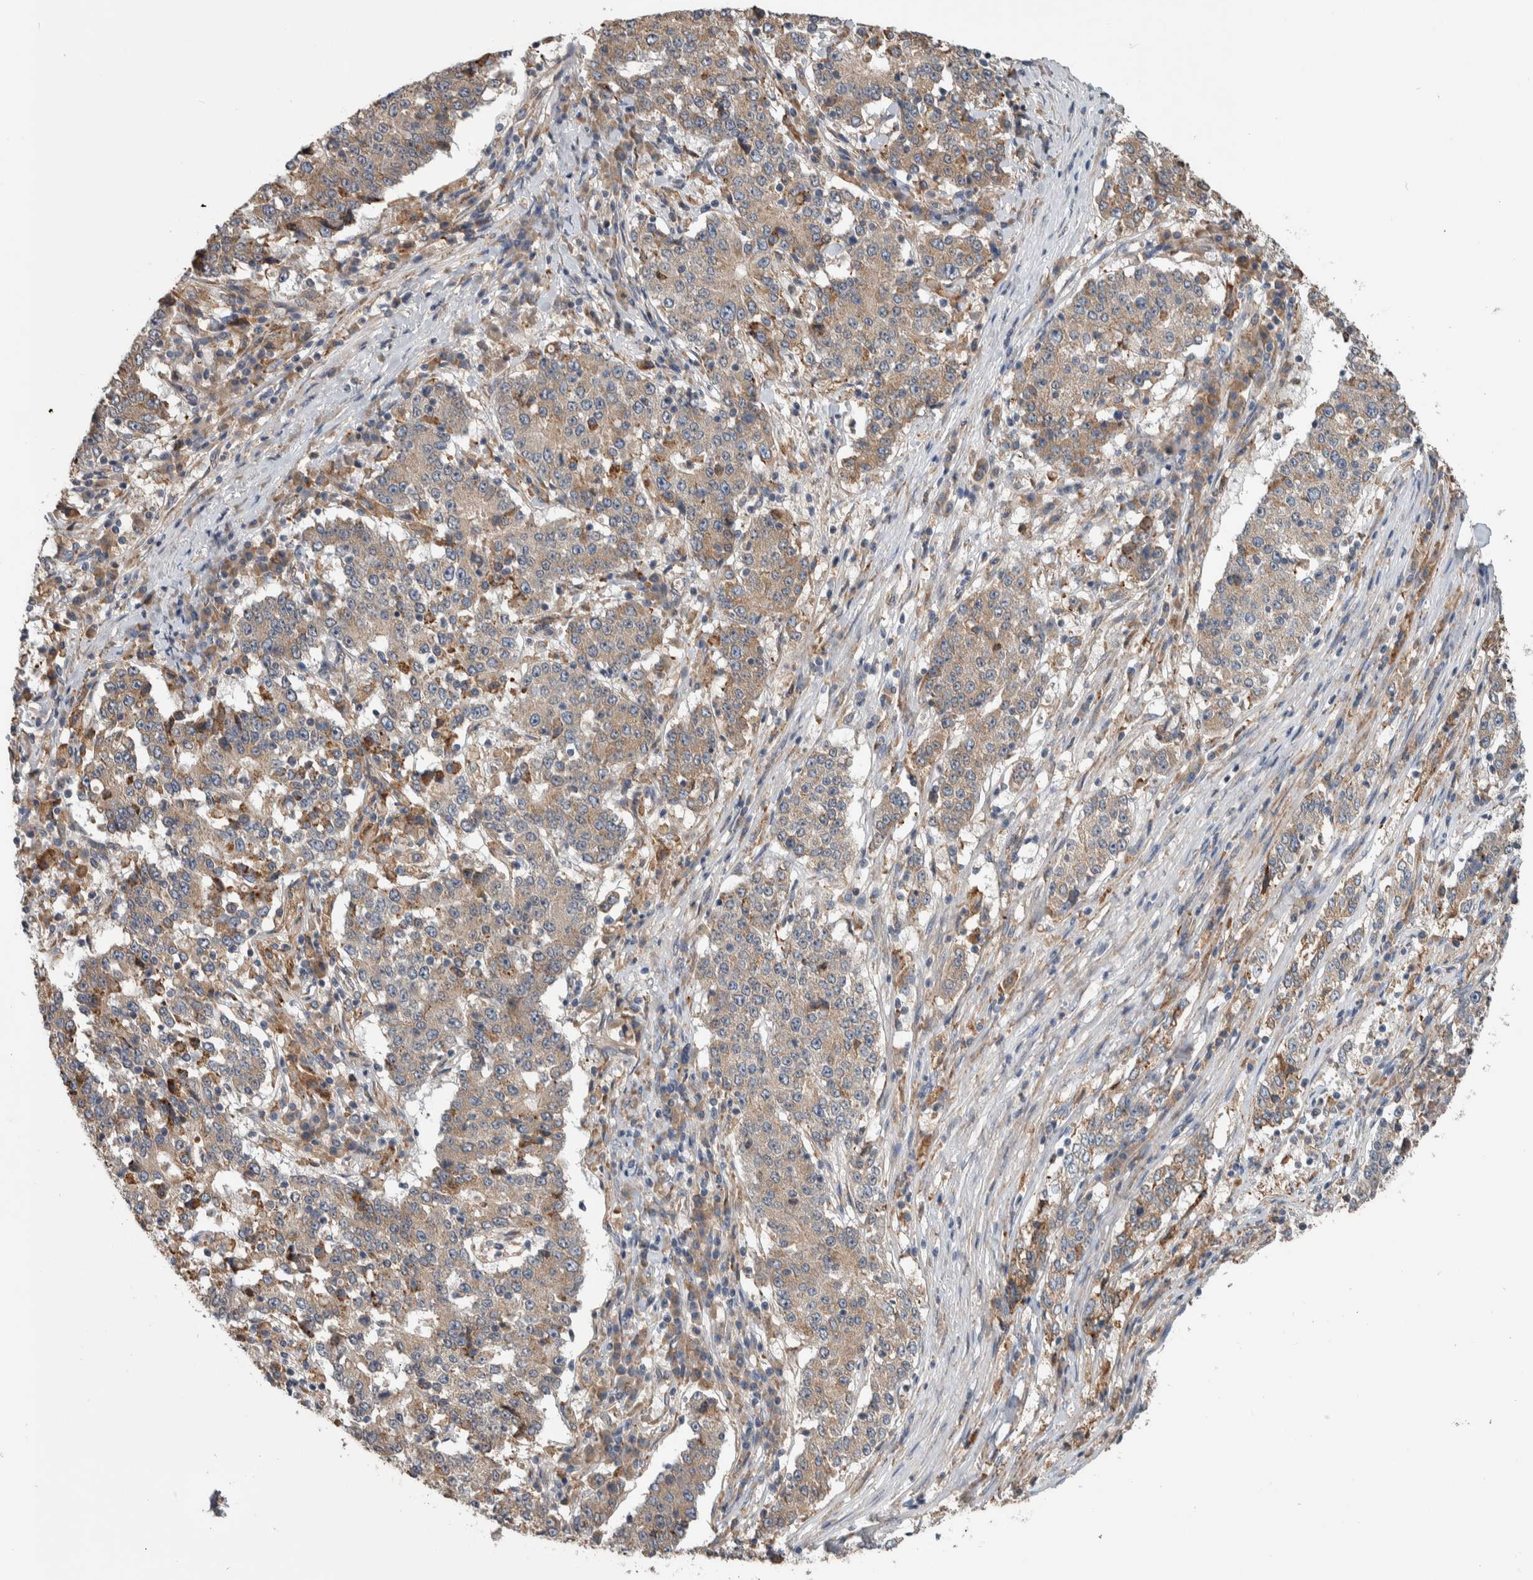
{"staining": {"intensity": "weak", "quantity": "25%-75%", "location": "cytoplasmic/membranous"}, "tissue": "stomach cancer", "cell_type": "Tumor cells", "image_type": "cancer", "snomed": [{"axis": "morphology", "description": "Adenocarcinoma, NOS"}, {"axis": "topography", "description": "Stomach"}], "caption": "Protein staining by immunohistochemistry exhibits weak cytoplasmic/membranous positivity in approximately 25%-75% of tumor cells in stomach adenocarcinoma.", "gene": "PRDM4", "patient": {"sex": "male", "age": 59}}